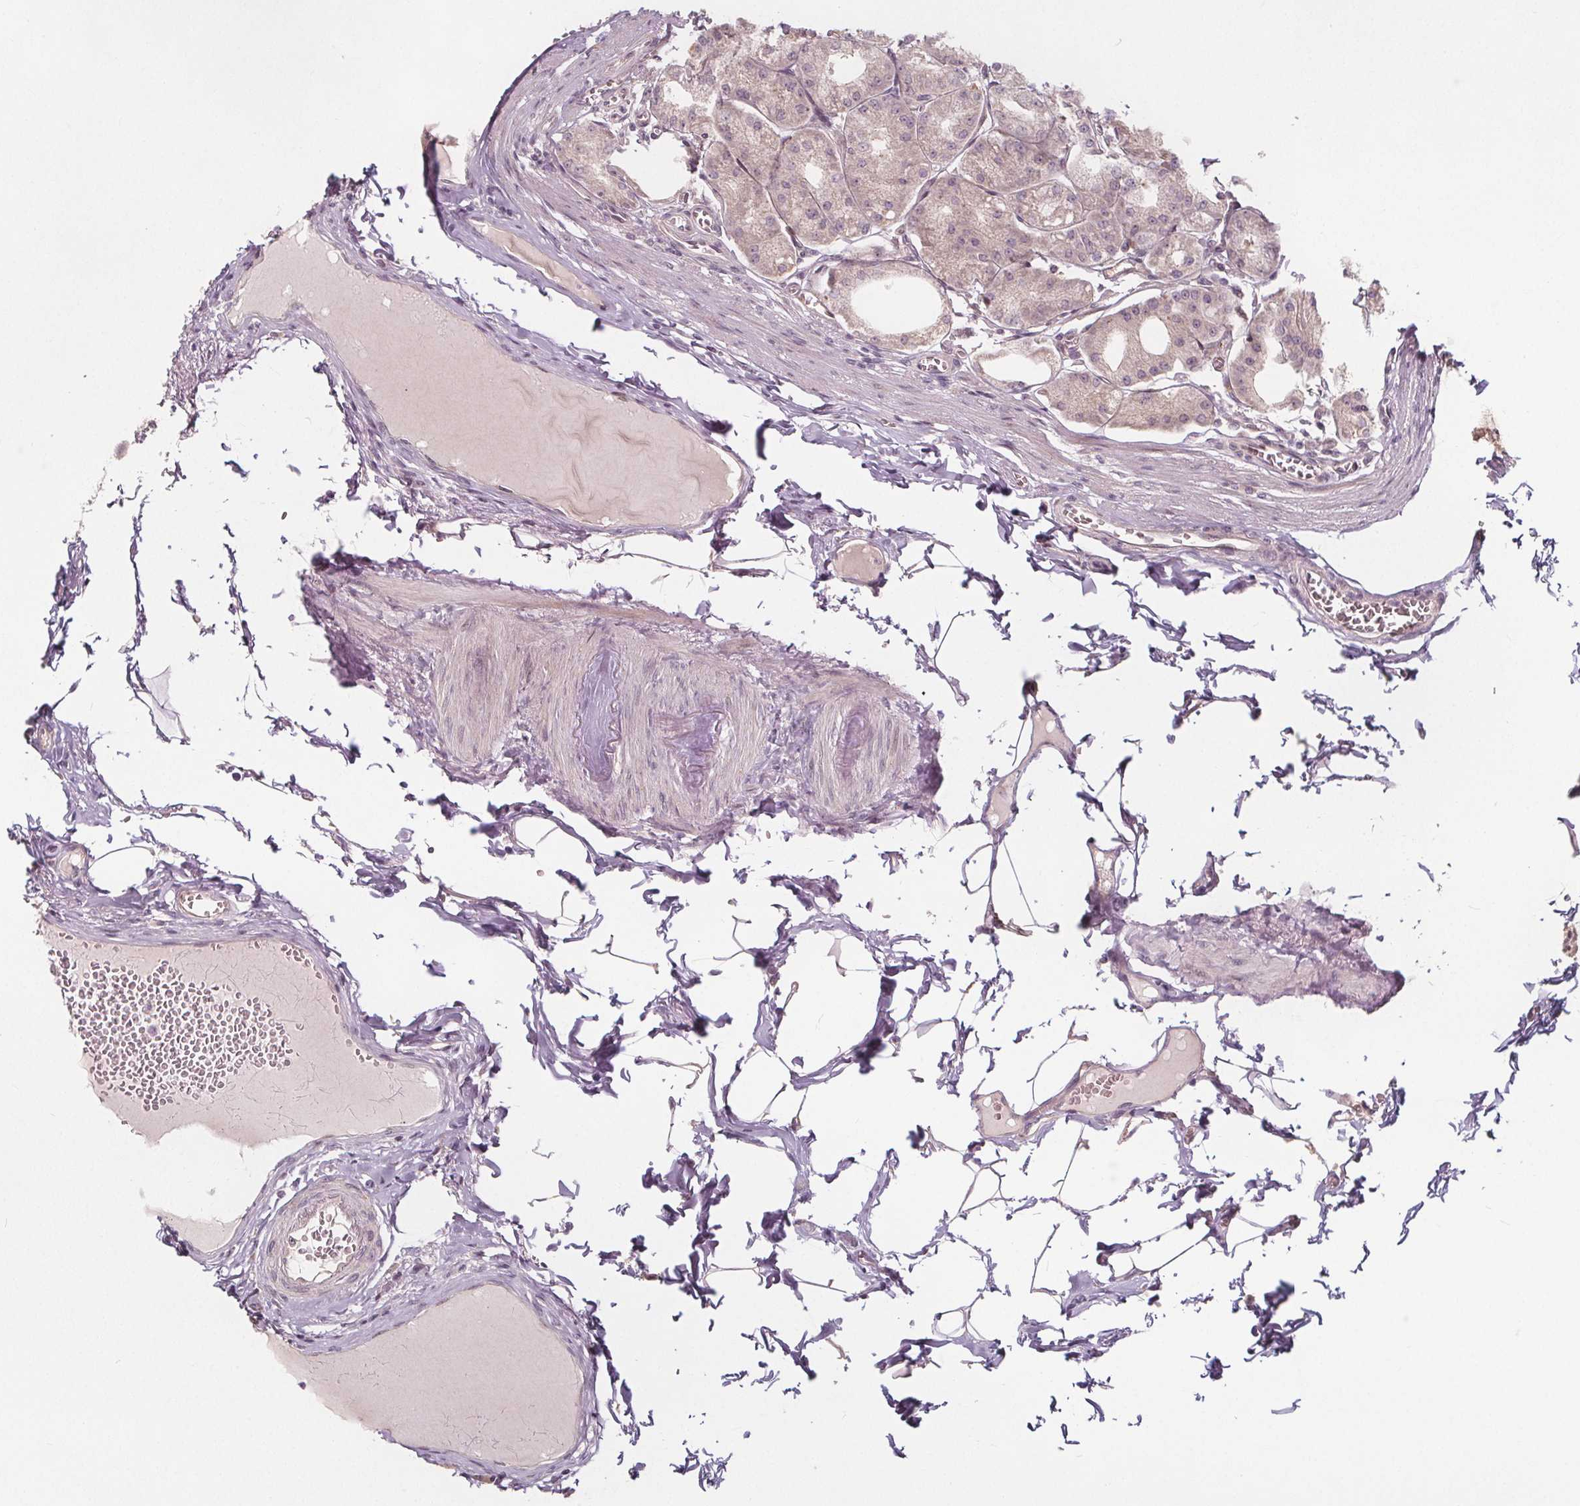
{"staining": {"intensity": "negative", "quantity": "none", "location": "none"}, "tissue": "stomach", "cell_type": "Glandular cells", "image_type": "normal", "snomed": [{"axis": "morphology", "description": "Normal tissue, NOS"}, {"axis": "topography", "description": "Stomach, lower"}], "caption": "IHC of benign stomach shows no positivity in glandular cells. Nuclei are stained in blue.", "gene": "AKT1S1", "patient": {"sex": "male", "age": 71}}